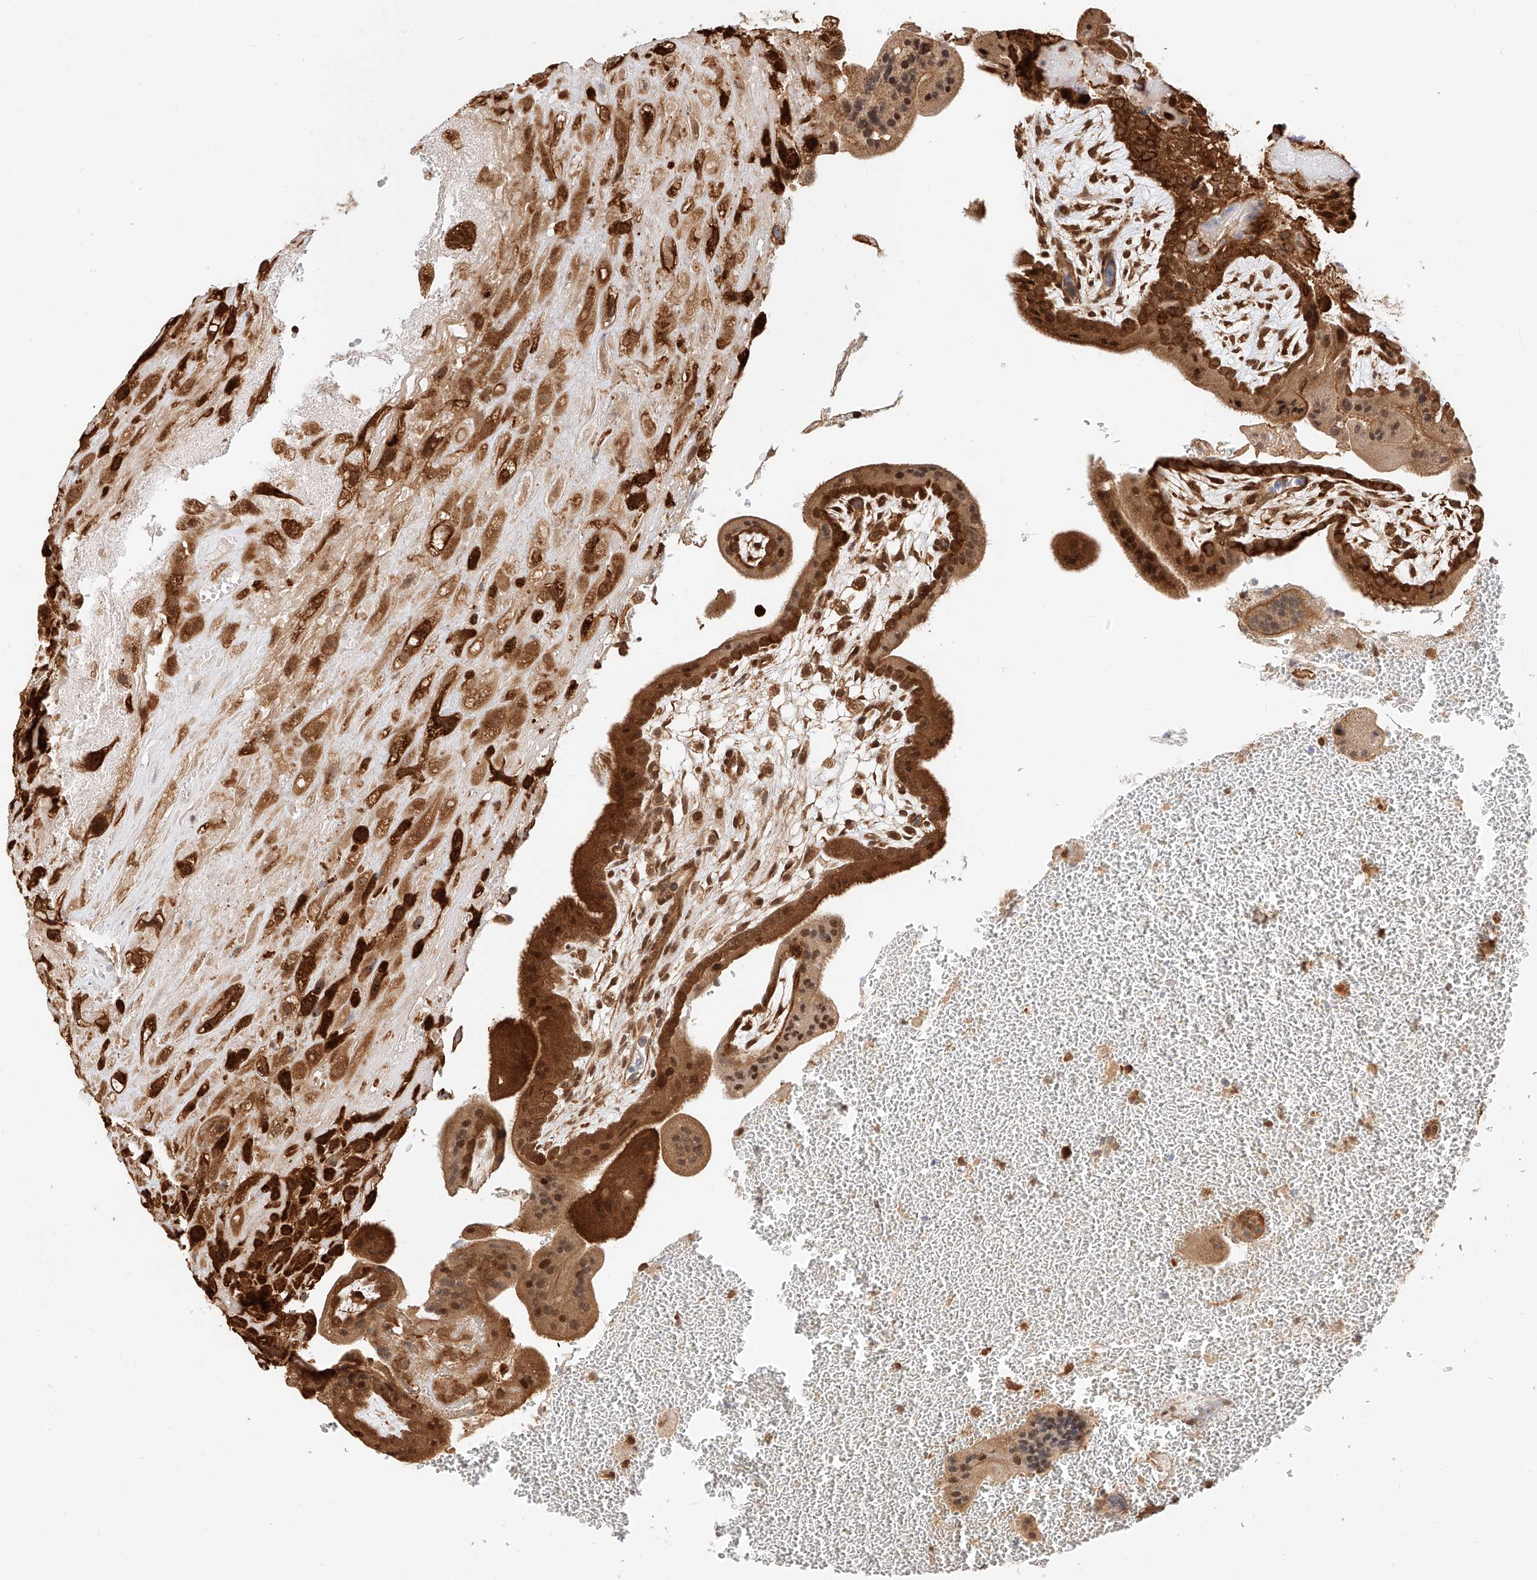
{"staining": {"intensity": "strong", "quantity": ">75%", "location": "cytoplasmic/membranous,nuclear"}, "tissue": "placenta", "cell_type": "Decidual cells", "image_type": "normal", "snomed": [{"axis": "morphology", "description": "Normal tissue, NOS"}, {"axis": "topography", "description": "Placenta"}], "caption": "A brown stain shows strong cytoplasmic/membranous,nuclear expression of a protein in decidual cells of unremarkable human placenta.", "gene": "EIF4H", "patient": {"sex": "female", "age": 35}}